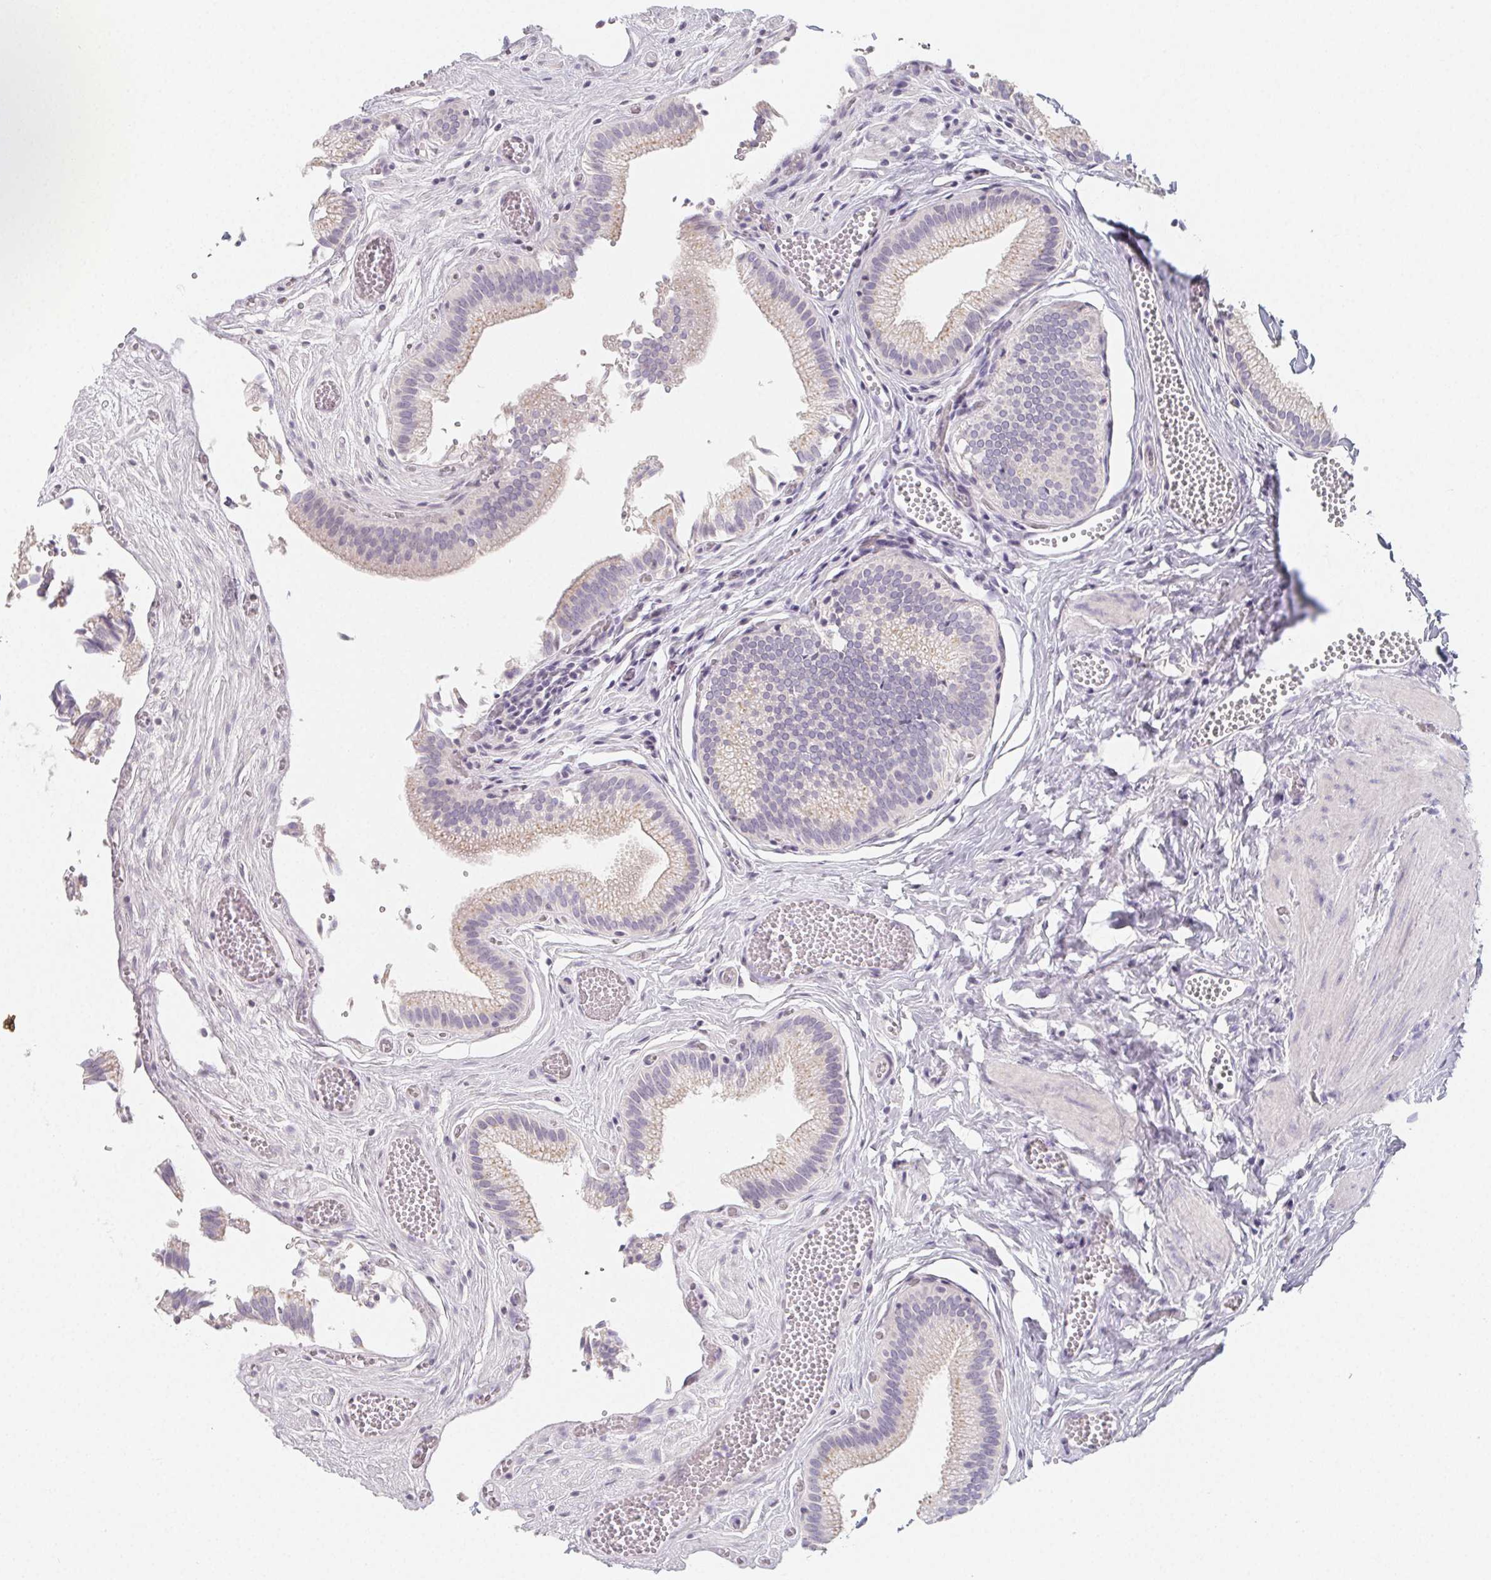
{"staining": {"intensity": "weak", "quantity": "<25%", "location": "cytoplasmic/membranous"}, "tissue": "gallbladder", "cell_type": "Glandular cells", "image_type": "normal", "snomed": [{"axis": "morphology", "description": "Normal tissue, NOS"}, {"axis": "topography", "description": "Gallbladder"}, {"axis": "topography", "description": "Peripheral nerve tissue"}], "caption": "High power microscopy micrograph of an immunohistochemistry micrograph of normal gallbladder, revealing no significant staining in glandular cells. (DAB IHC visualized using brightfield microscopy, high magnification).", "gene": "GLIPR1L1", "patient": {"sex": "male", "age": 17}}